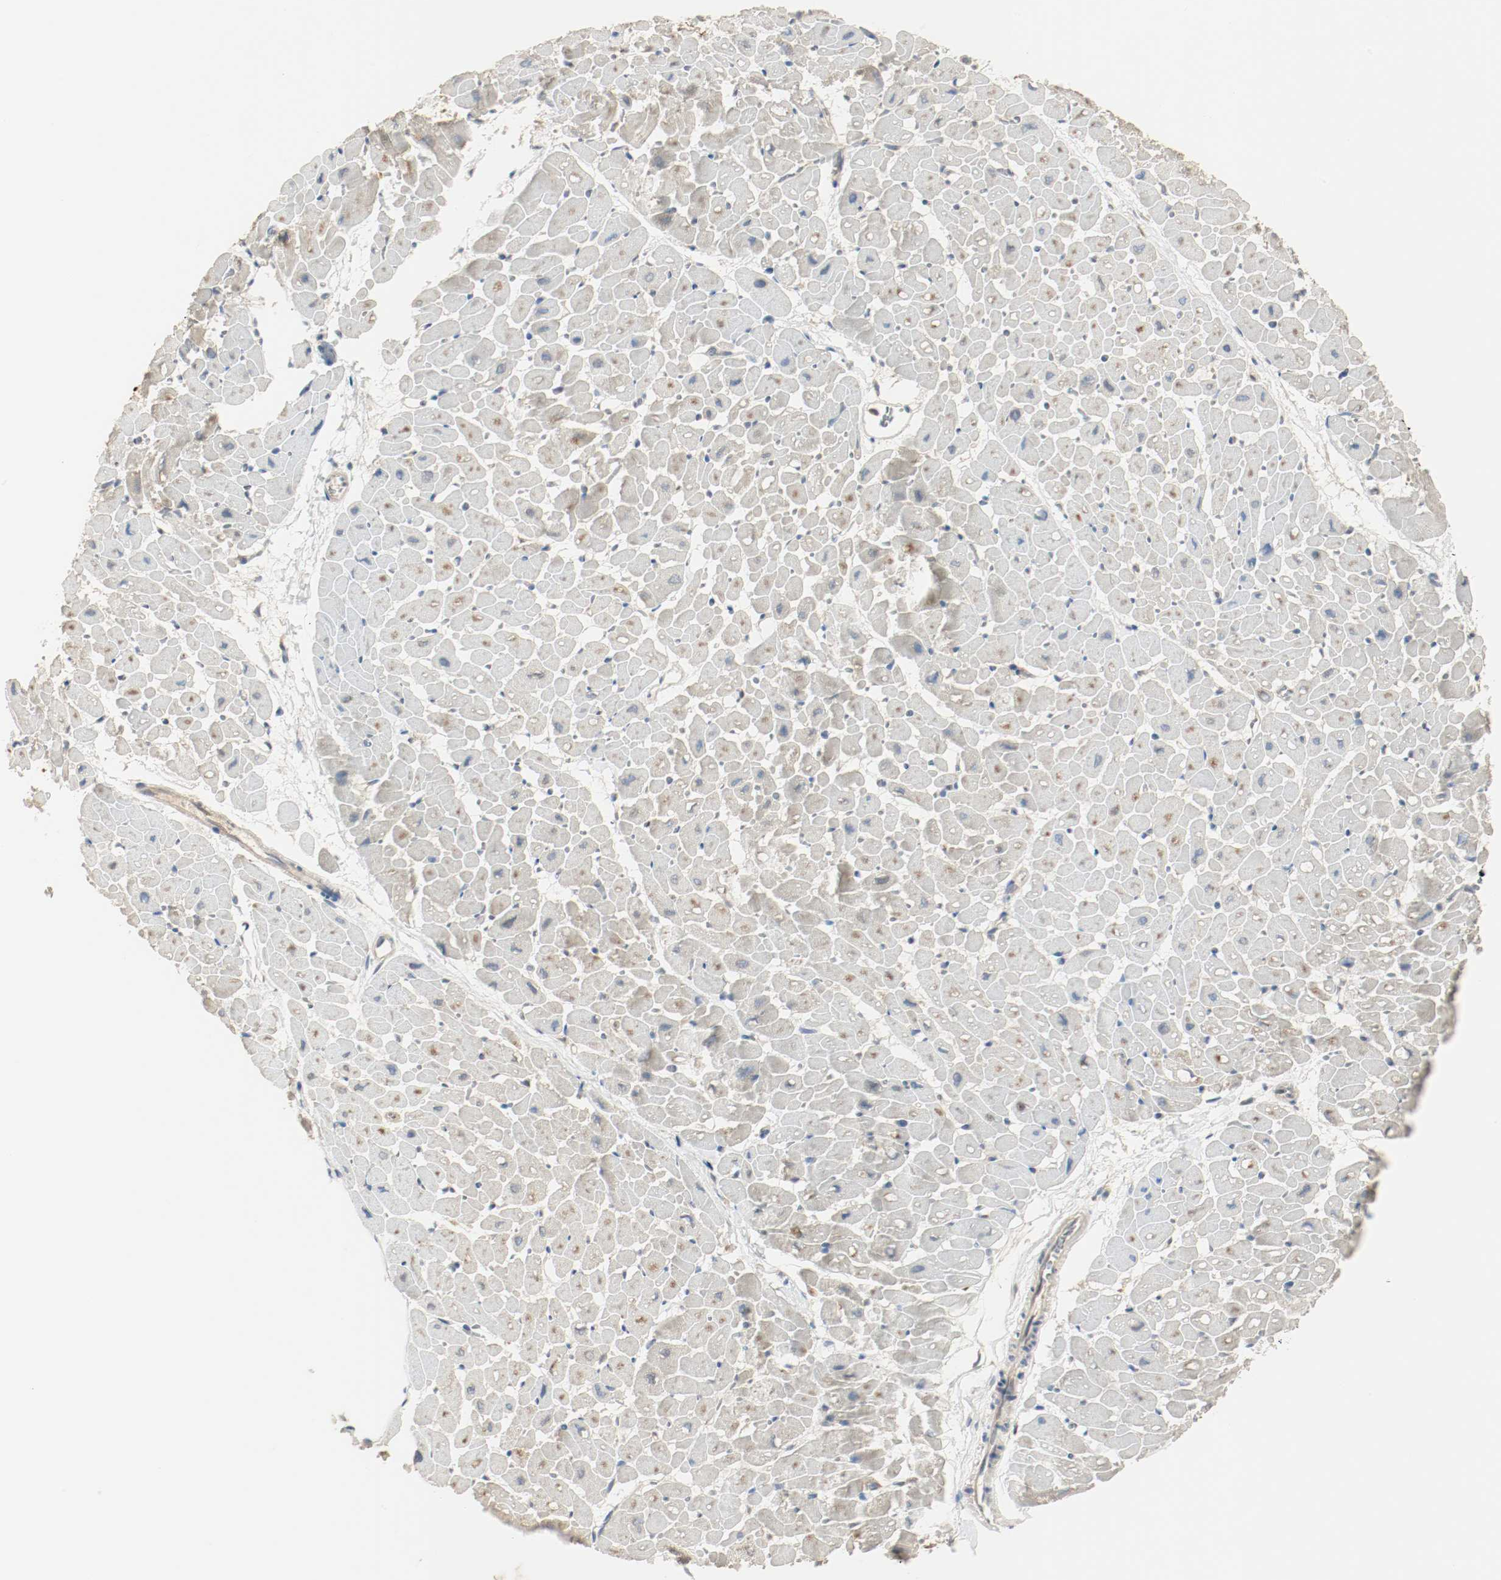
{"staining": {"intensity": "weak", "quantity": "25%-75%", "location": "cytoplasmic/membranous"}, "tissue": "heart muscle", "cell_type": "Cardiomyocytes", "image_type": "normal", "snomed": [{"axis": "morphology", "description": "Normal tissue, NOS"}, {"axis": "topography", "description": "Heart"}], "caption": "Heart muscle stained with a brown dye exhibits weak cytoplasmic/membranous positive positivity in approximately 25%-75% of cardiomyocytes.", "gene": "MELTF", "patient": {"sex": "male", "age": 45}}